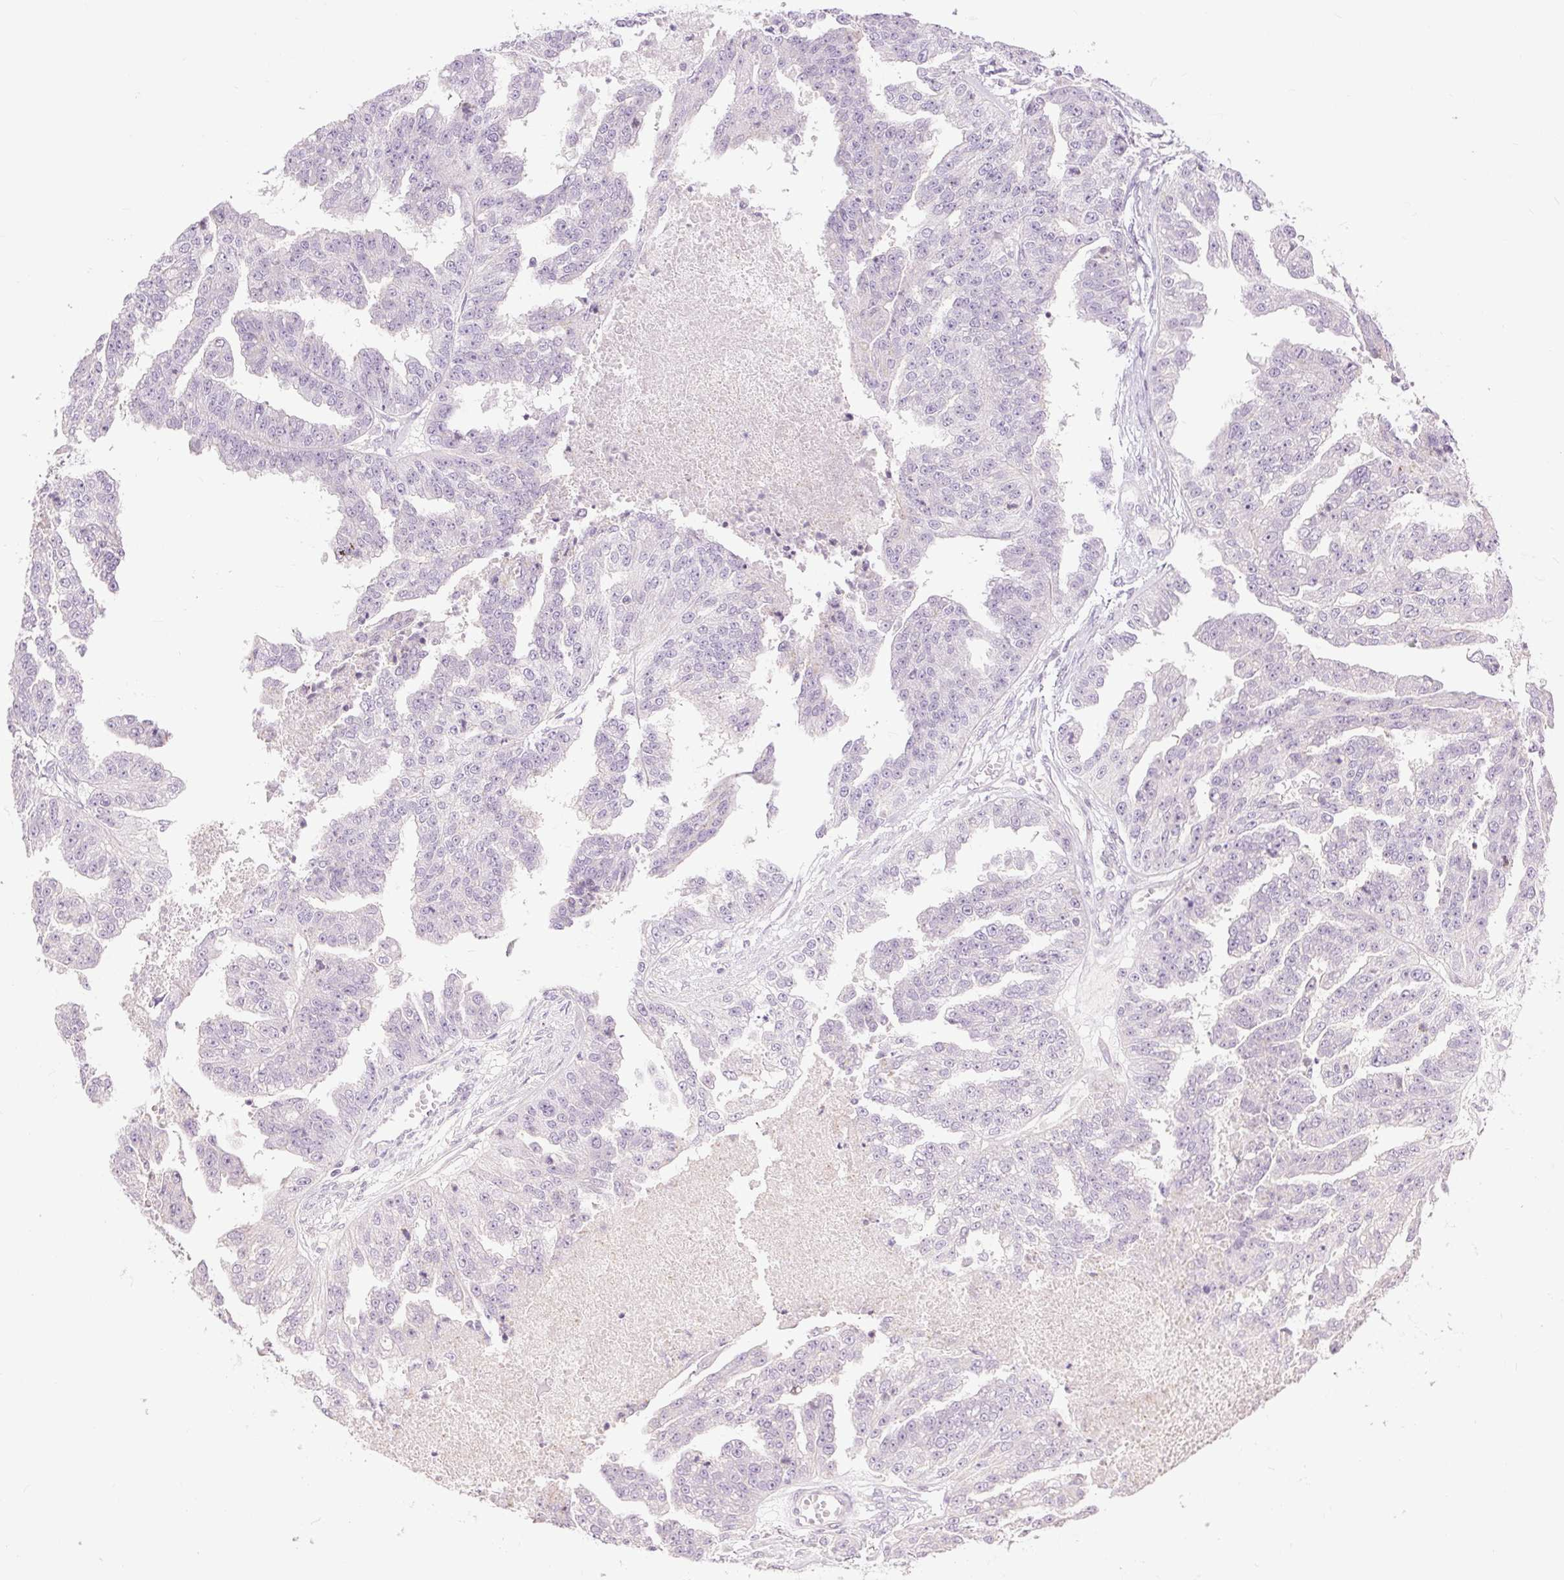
{"staining": {"intensity": "negative", "quantity": "none", "location": "none"}, "tissue": "ovarian cancer", "cell_type": "Tumor cells", "image_type": "cancer", "snomed": [{"axis": "morphology", "description": "Cystadenocarcinoma, serous, NOS"}, {"axis": "topography", "description": "Ovary"}], "caption": "A histopathology image of serous cystadenocarcinoma (ovarian) stained for a protein exhibits no brown staining in tumor cells. Nuclei are stained in blue.", "gene": "CTNNA3", "patient": {"sex": "female", "age": 58}}